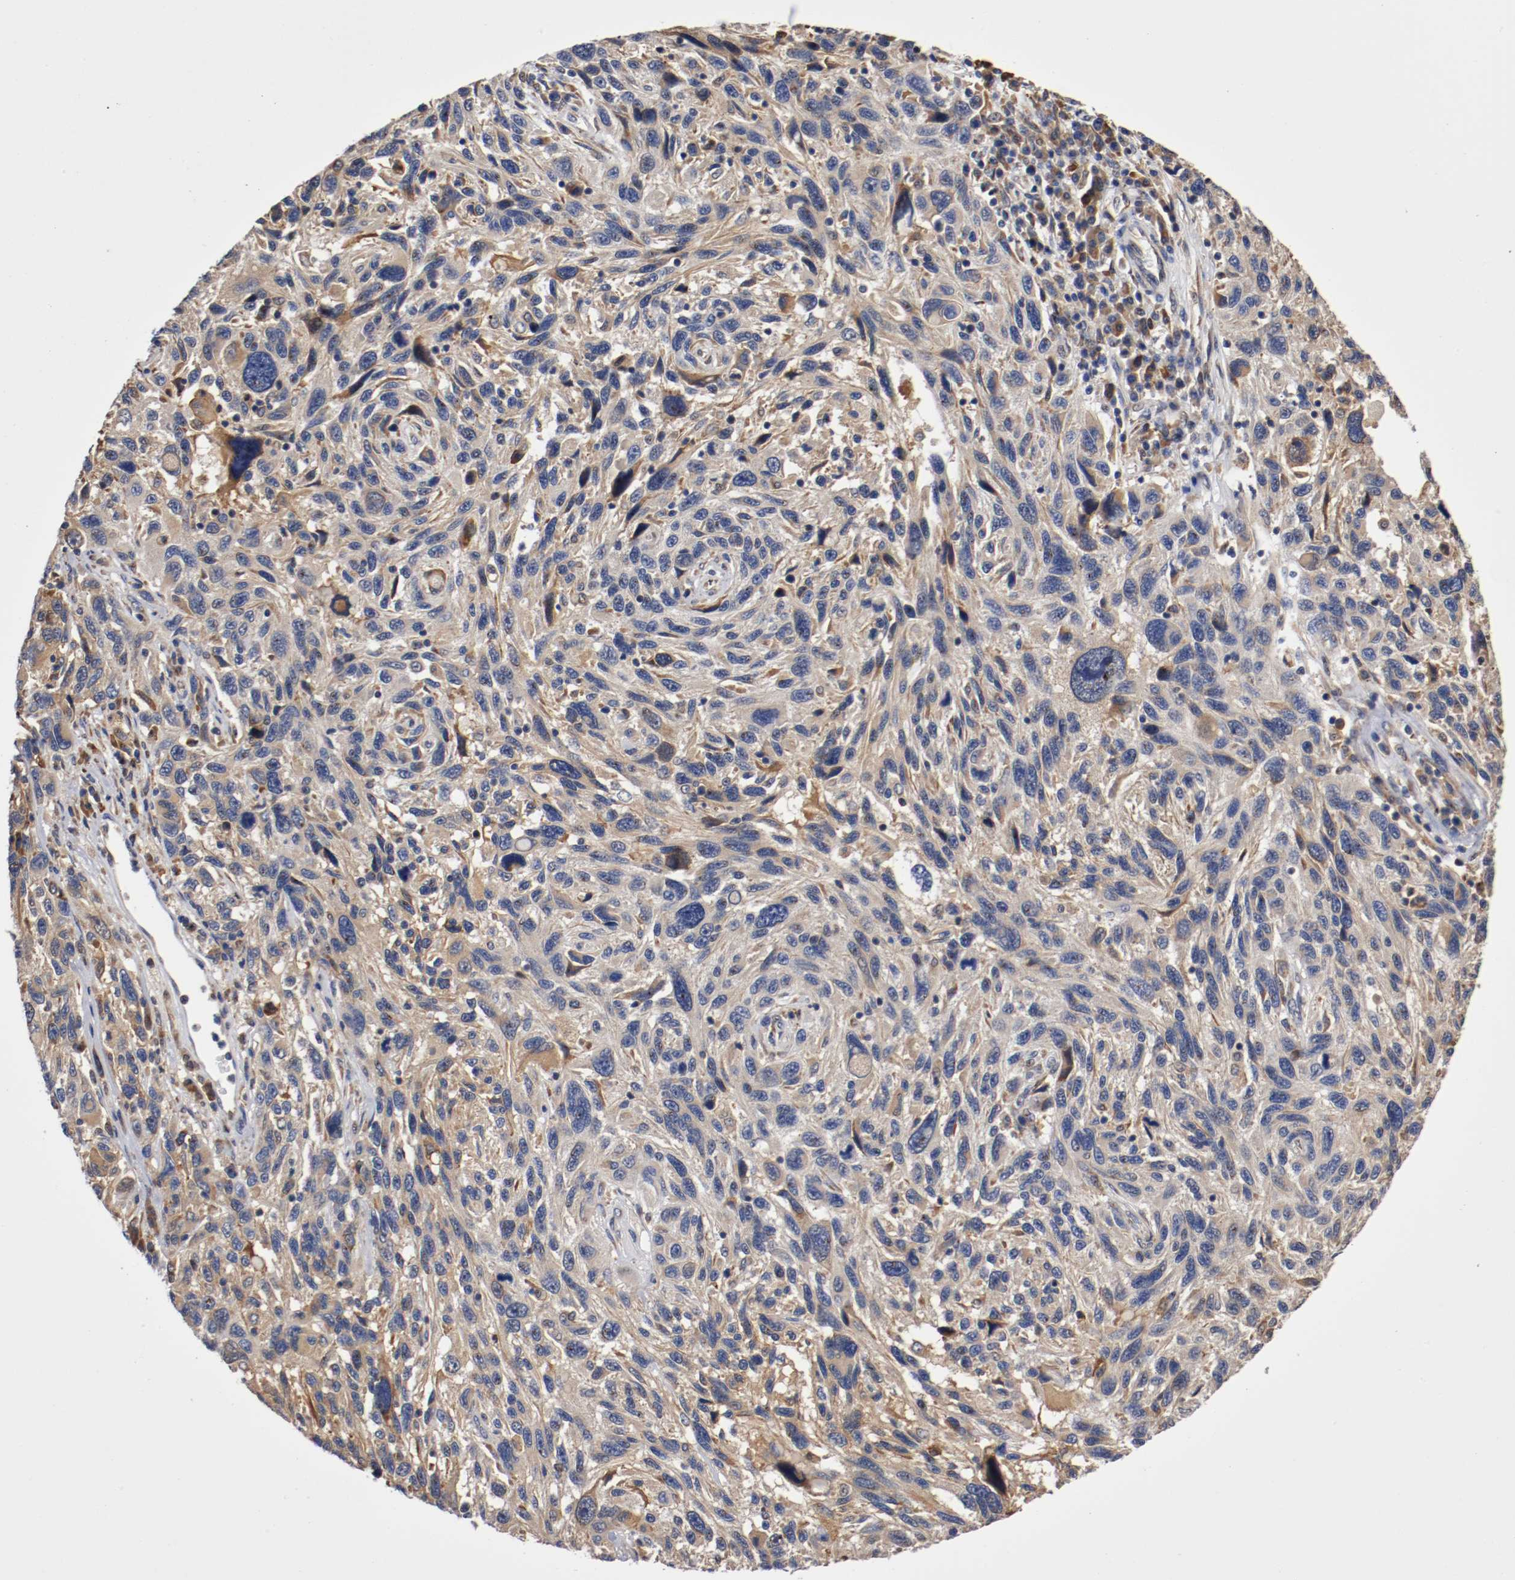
{"staining": {"intensity": "weak", "quantity": ">75%", "location": "cytoplasmic/membranous"}, "tissue": "melanoma", "cell_type": "Tumor cells", "image_type": "cancer", "snomed": [{"axis": "morphology", "description": "Malignant melanoma, NOS"}, {"axis": "topography", "description": "Skin"}], "caption": "A high-resolution photomicrograph shows immunohistochemistry (IHC) staining of malignant melanoma, which displays weak cytoplasmic/membranous expression in about >75% of tumor cells.", "gene": "TNFSF13", "patient": {"sex": "male", "age": 53}}